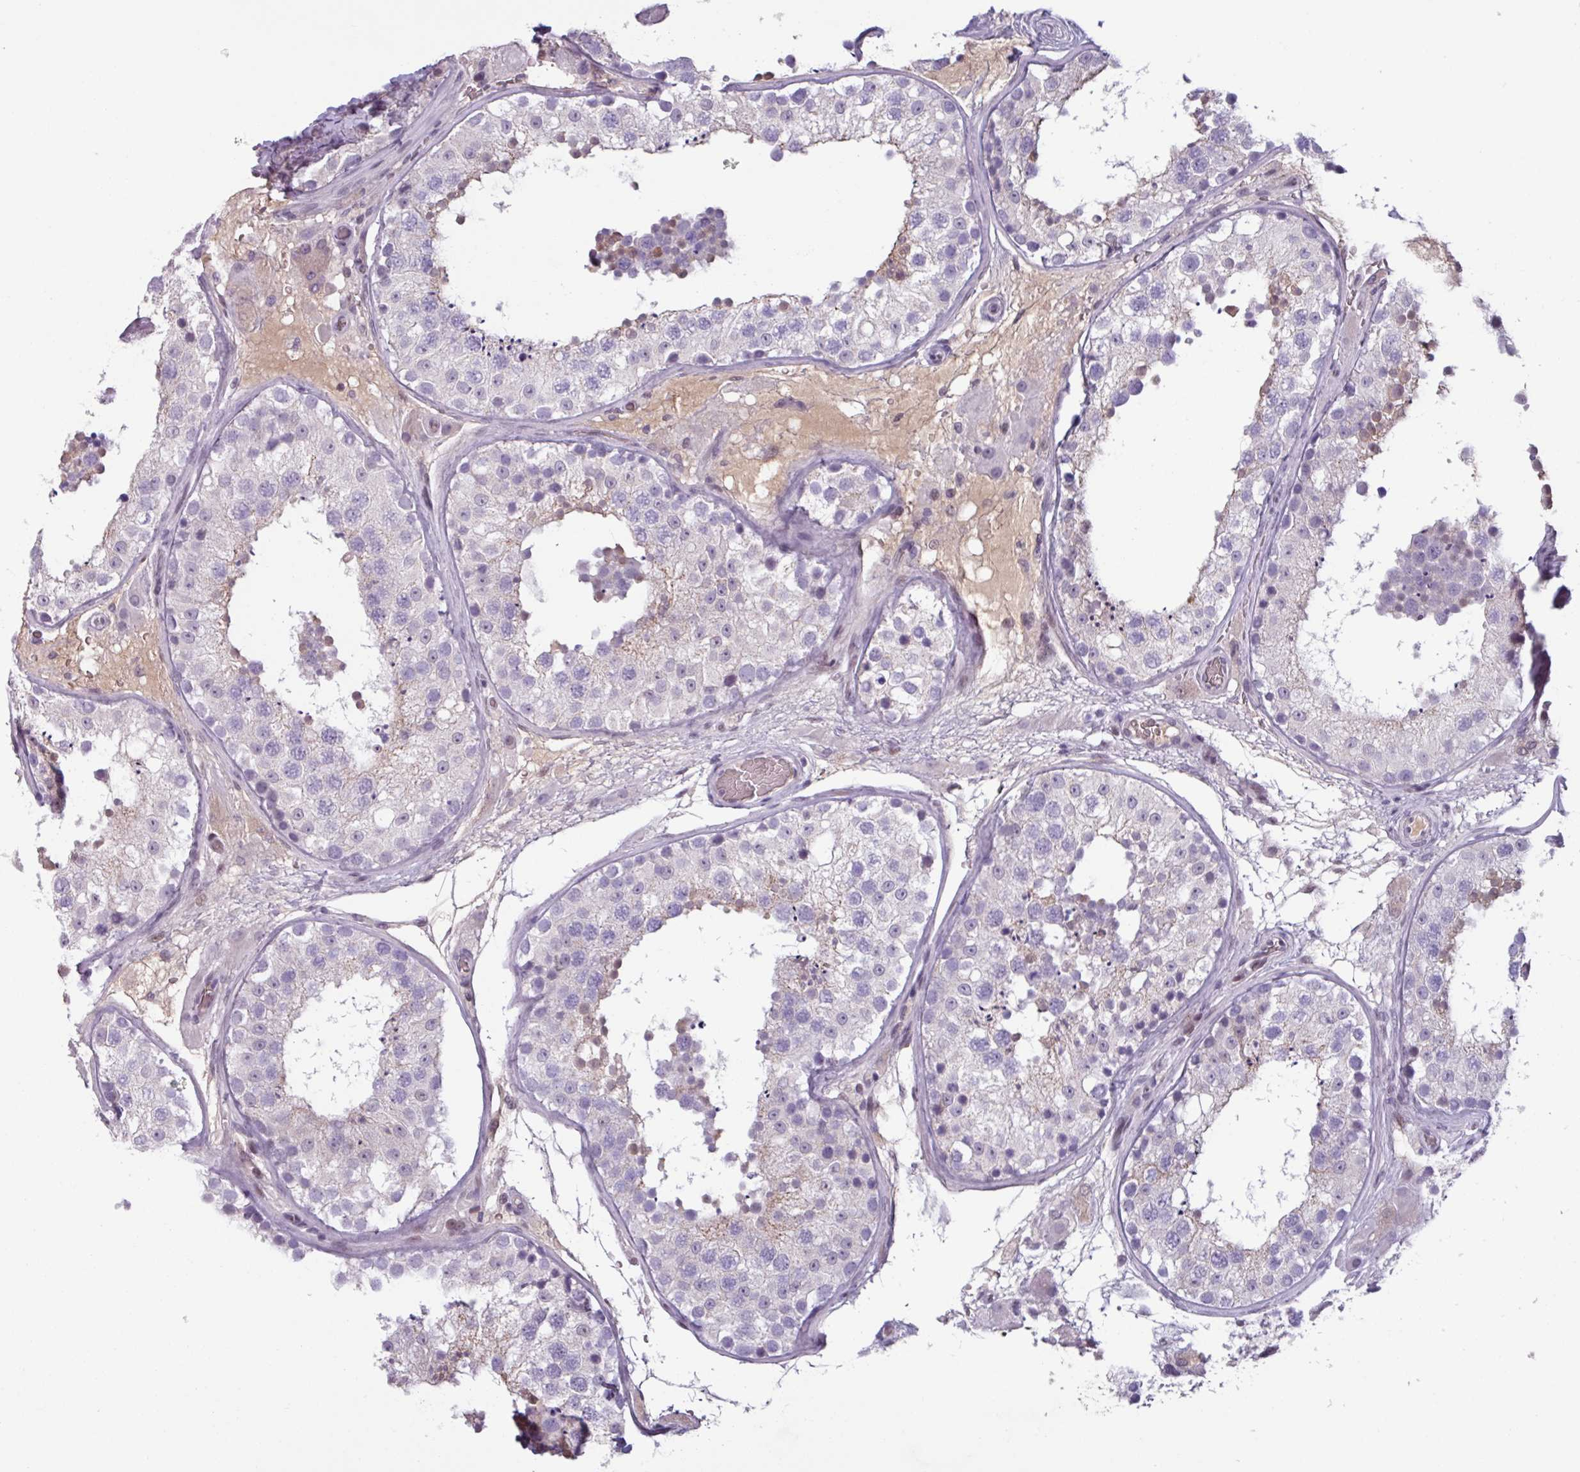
{"staining": {"intensity": "negative", "quantity": "none", "location": "none"}, "tissue": "testis", "cell_type": "Cells in seminiferous ducts", "image_type": "normal", "snomed": [{"axis": "morphology", "description": "Normal tissue, NOS"}, {"axis": "topography", "description": "Testis"}], "caption": "This is an immunohistochemistry micrograph of unremarkable human testis. There is no positivity in cells in seminiferous ducts.", "gene": "ZNF575", "patient": {"sex": "male", "age": 26}}